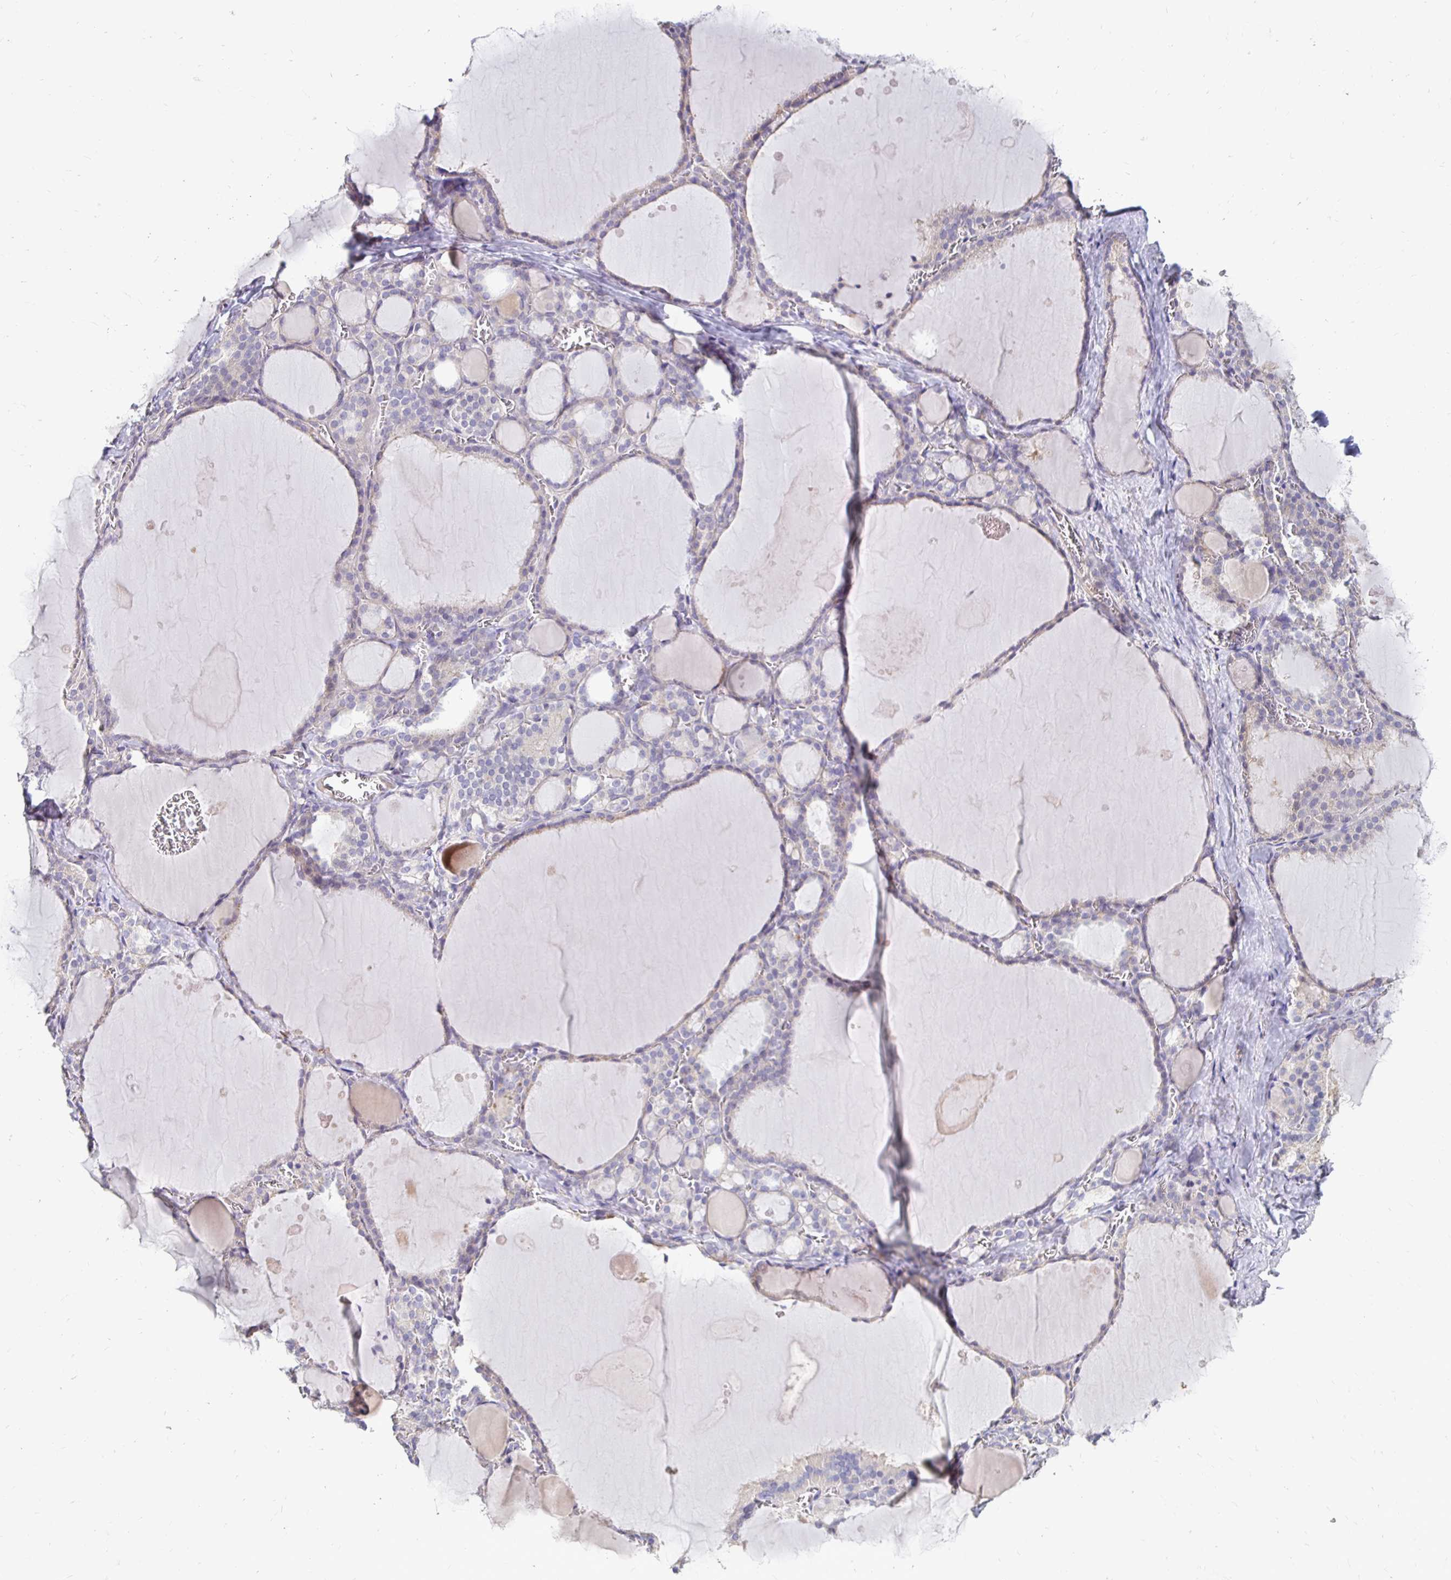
{"staining": {"intensity": "negative", "quantity": "none", "location": "none"}, "tissue": "thyroid gland", "cell_type": "Glandular cells", "image_type": "normal", "snomed": [{"axis": "morphology", "description": "Normal tissue, NOS"}, {"axis": "topography", "description": "Thyroid gland"}], "caption": "A high-resolution photomicrograph shows immunohistochemistry (IHC) staining of benign thyroid gland, which exhibits no significant expression in glandular cells. Nuclei are stained in blue.", "gene": "AKAP6", "patient": {"sex": "male", "age": 56}}